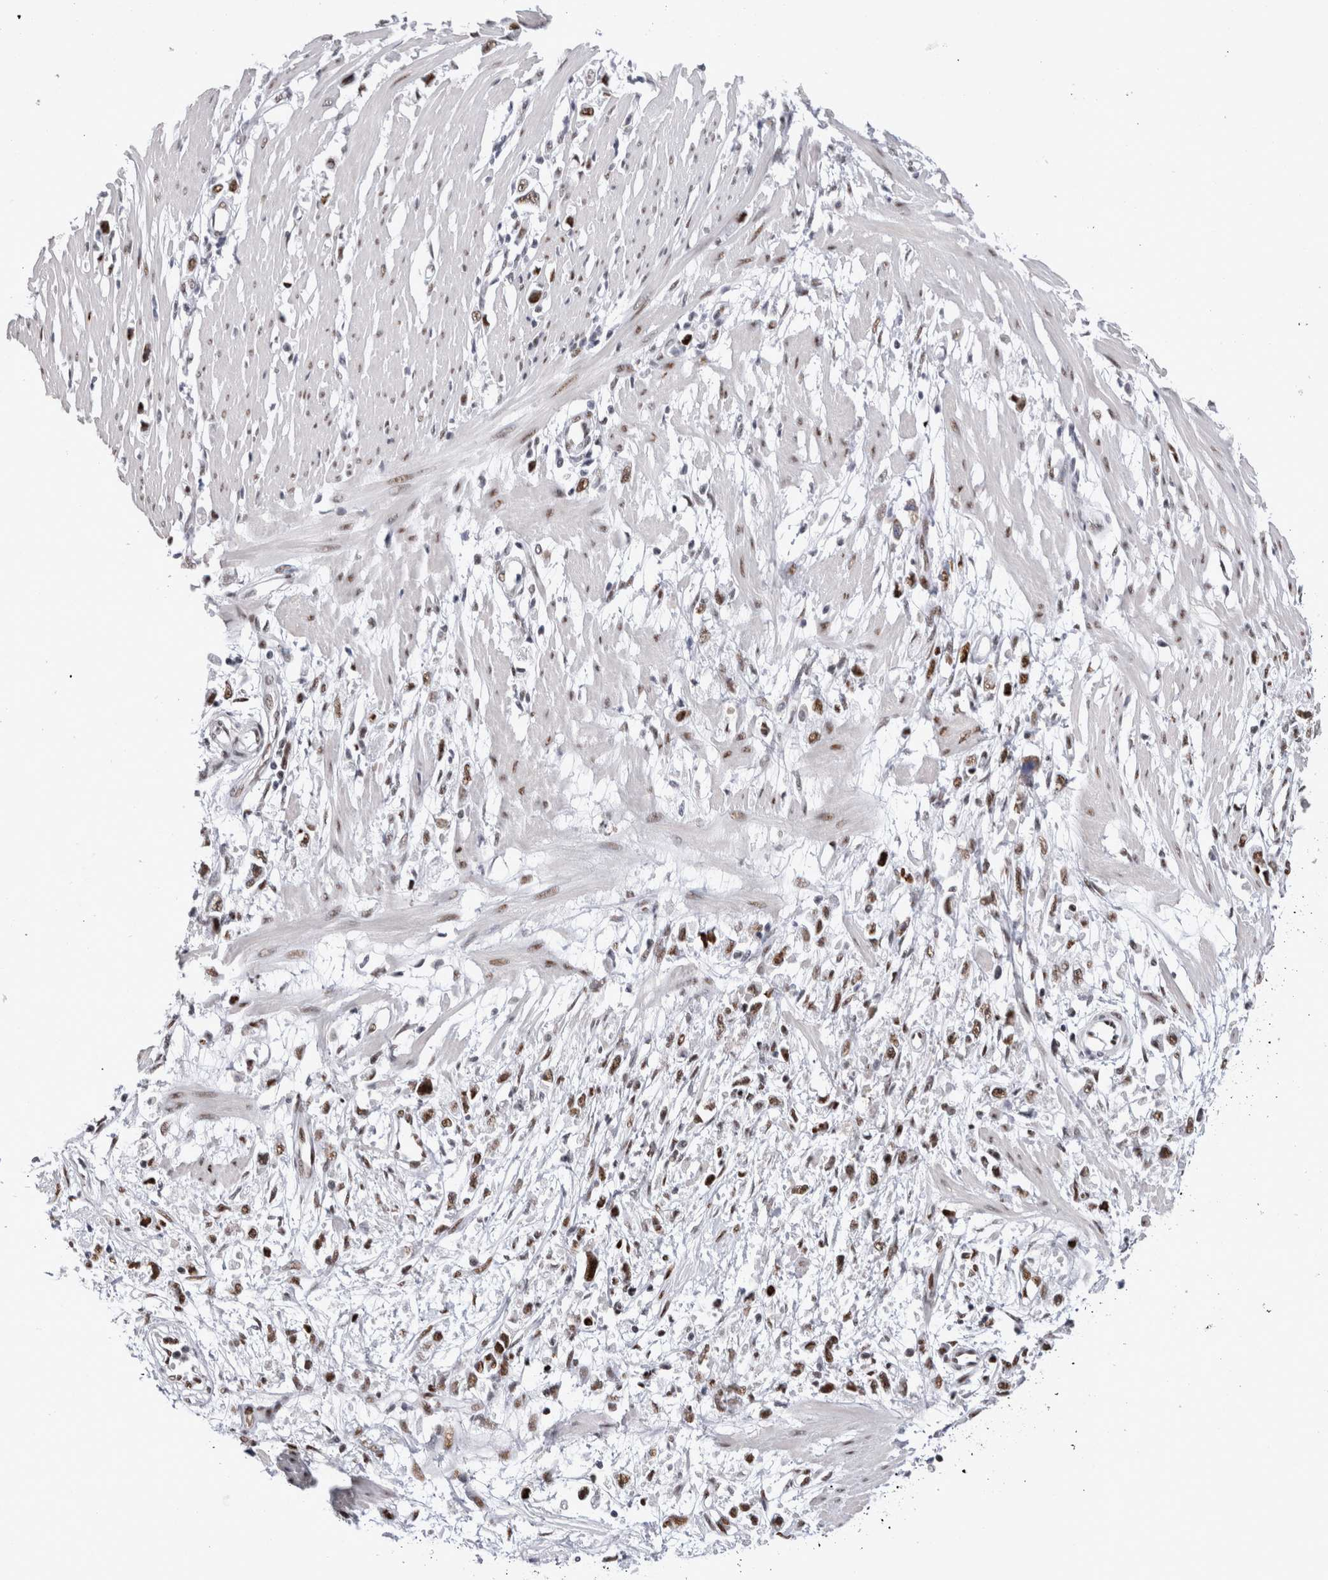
{"staining": {"intensity": "strong", "quantity": ">75%", "location": "nuclear"}, "tissue": "stomach cancer", "cell_type": "Tumor cells", "image_type": "cancer", "snomed": [{"axis": "morphology", "description": "Adenocarcinoma, NOS"}, {"axis": "topography", "description": "Stomach"}], "caption": "IHC staining of stomach cancer (adenocarcinoma), which displays high levels of strong nuclear positivity in approximately >75% of tumor cells indicating strong nuclear protein positivity. The staining was performed using DAB (brown) for protein detection and nuclei were counterstained in hematoxylin (blue).", "gene": "RBM6", "patient": {"sex": "female", "age": 59}}